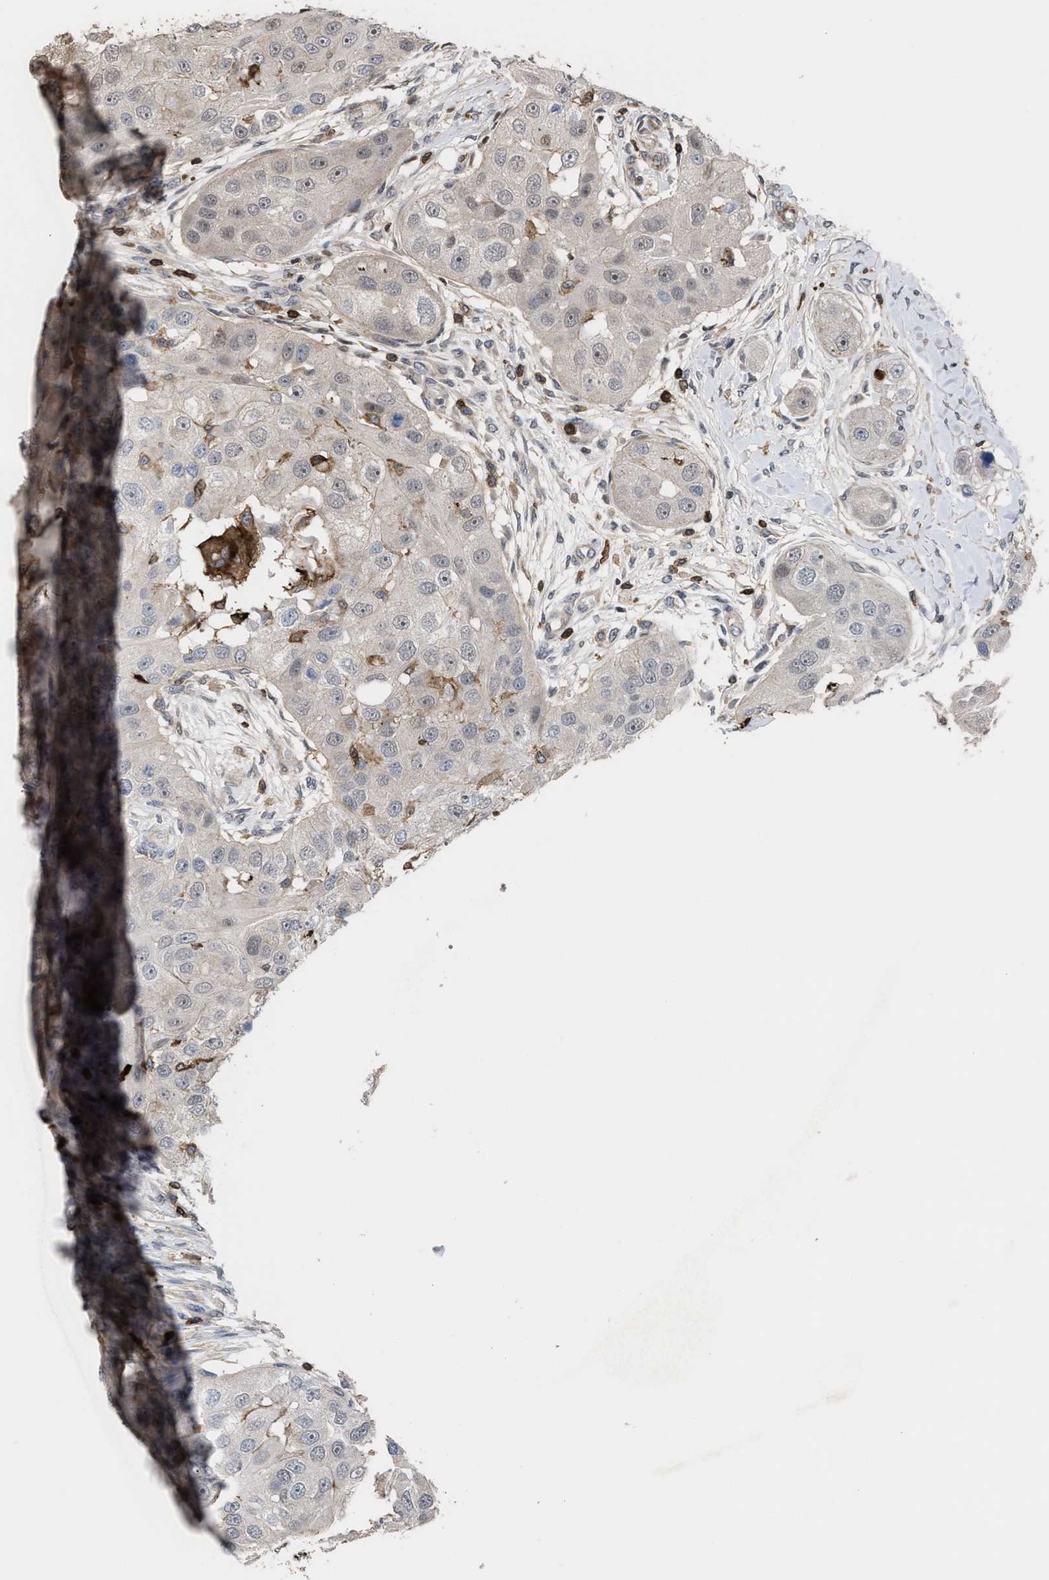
{"staining": {"intensity": "negative", "quantity": "none", "location": "none"}, "tissue": "head and neck cancer", "cell_type": "Tumor cells", "image_type": "cancer", "snomed": [{"axis": "morphology", "description": "Normal tissue, NOS"}, {"axis": "morphology", "description": "Squamous cell carcinoma, NOS"}, {"axis": "topography", "description": "Skeletal muscle"}, {"axis": "topography", "description": "Head-Neck"}], "caption": "Histopathology image shows no protein positivity in tumor cells of head and neck squamous cell carcinoma tissue.", "gene": "PTPRE", "patient": {"sex": "male", "age": 51}}